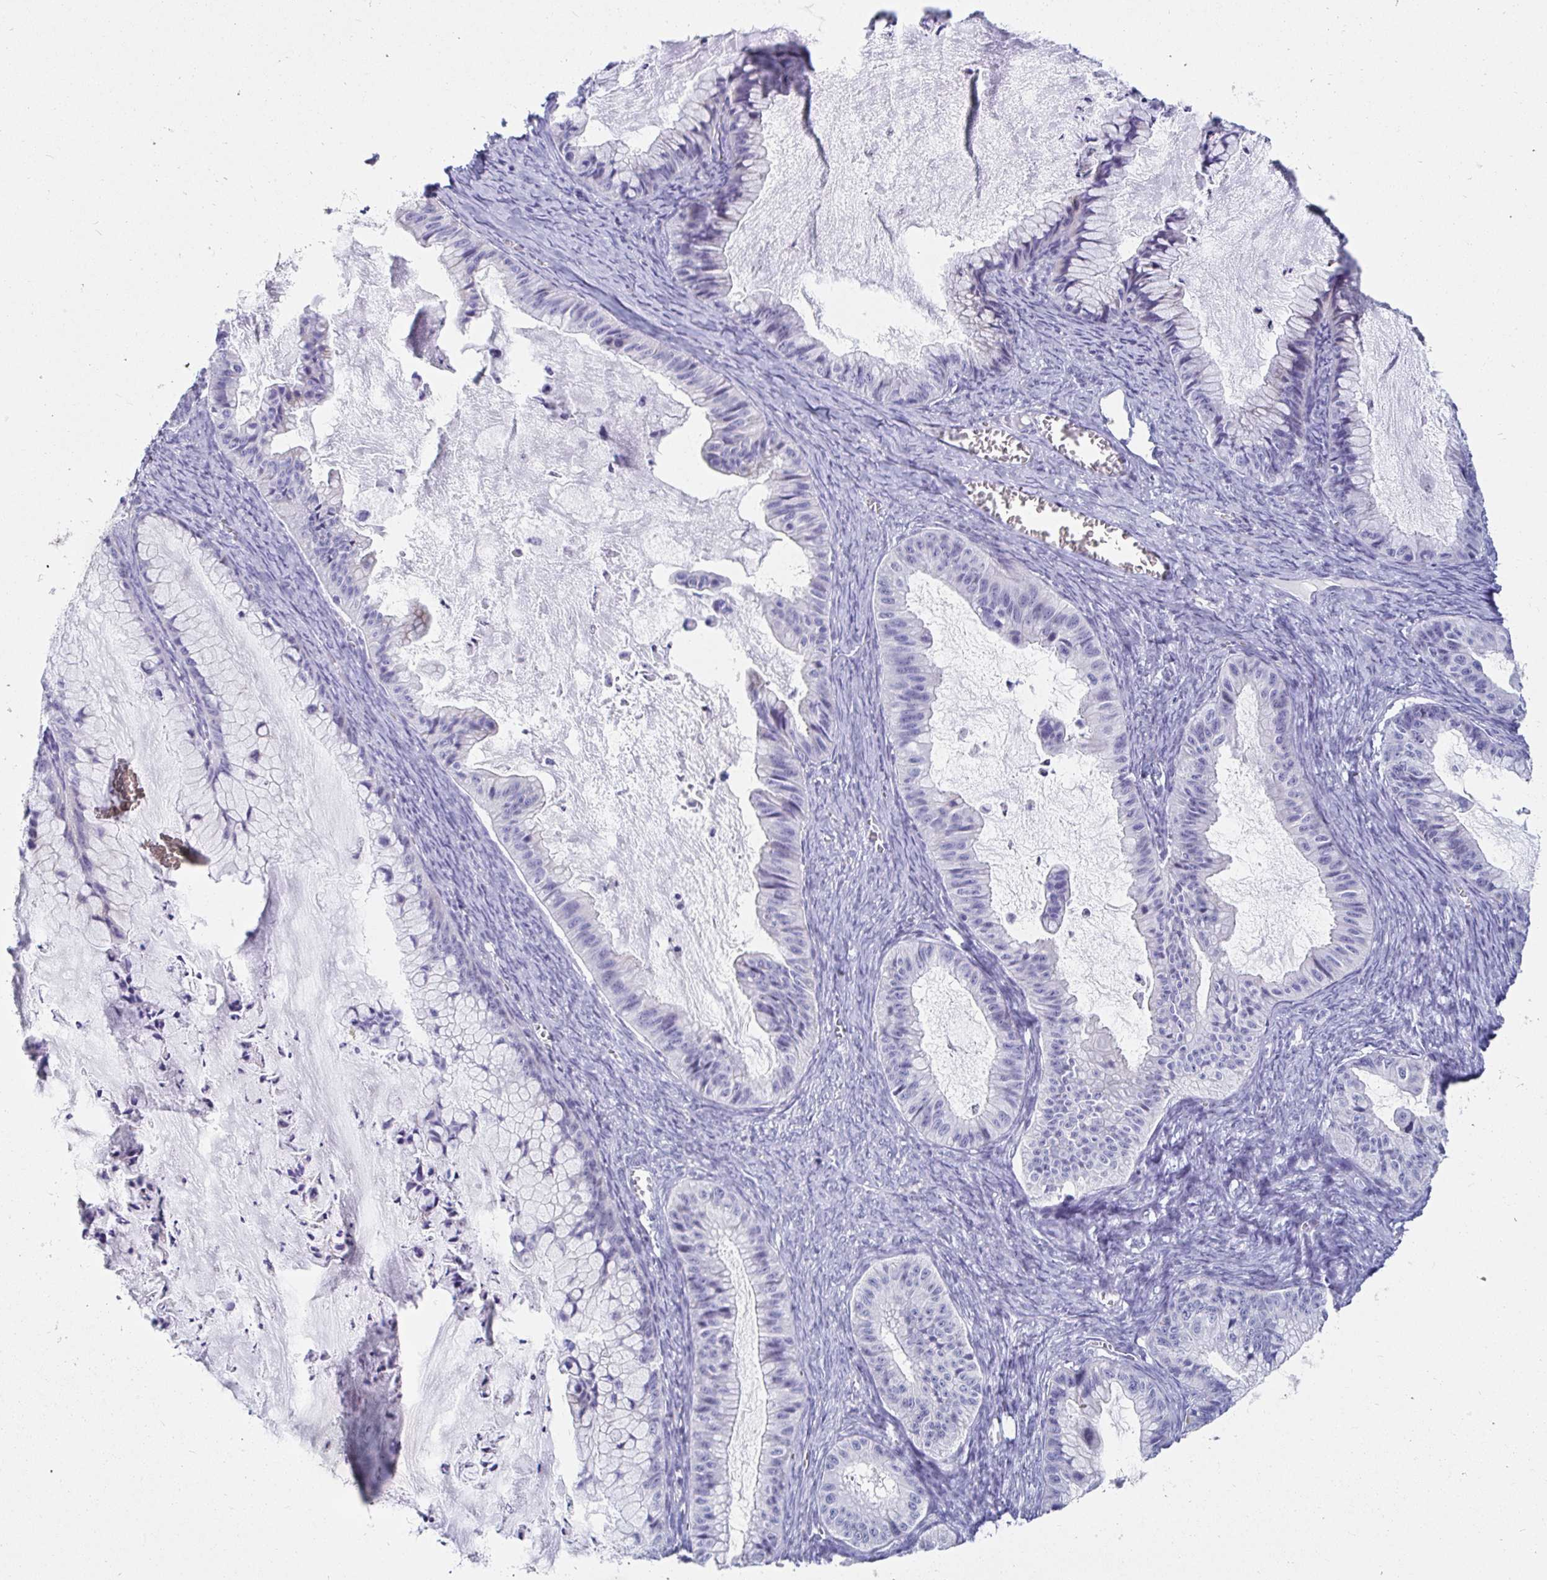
{"staining": {"intensity": "negative", "quantity": "none", "location": "none"}, "tissue": "ovarian cancer", "cell_type": "Tumor cells", "image_type": "cancer", "snomed": [{"axis": "morphology", "description": "Cystadenocarcinoma, mucinous, NOS"}, {"axis": "topography", "description": "Ovary"}], "caption": "Tumor cells show no significant positivity in ovarian mucinous cystadenocarcinoma.", "gene": "OR10K1", "patient": {"sex": "female", "age": 72}}